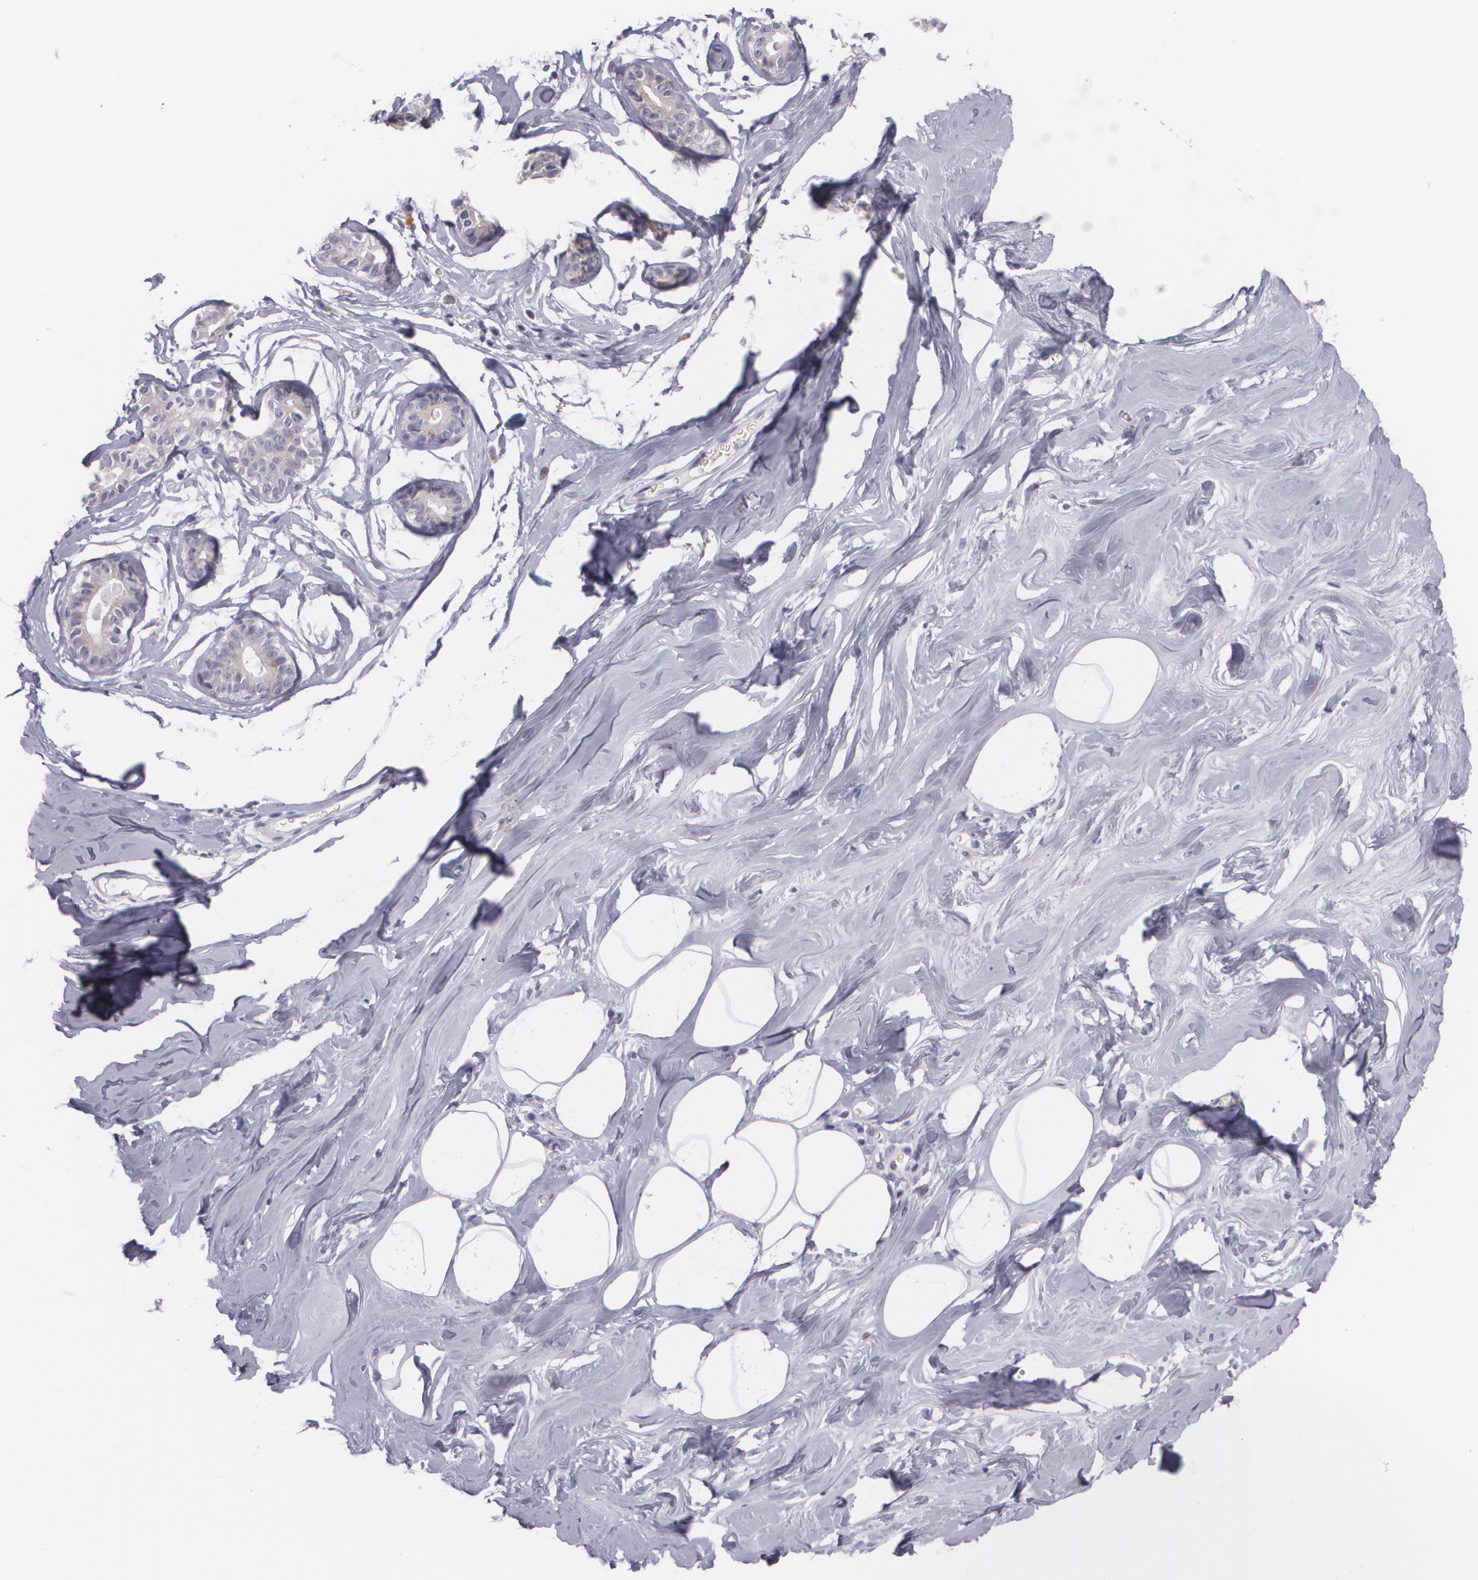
{"staining": {"intensity": "negative", "quantity": "none", "location": "none"}, "tissue": "breast", "cell_type": "Adipocytes", "image_type": "normal", "snomed": [{"axis": "morphology", "description": "Normal tissue, NOS"}, {"axis": "morphology", "description": "Fibrosis, NOS"}, {"axis": "topography", "description": "Breast"}], "caption": "High power microscopy image of an immunohistochemistry (IHC) micrograph of benign breast, revealing no significant staining in adipocytes.", "gene": "CILK1", "patient": {"sex": "female", "age": 39}}